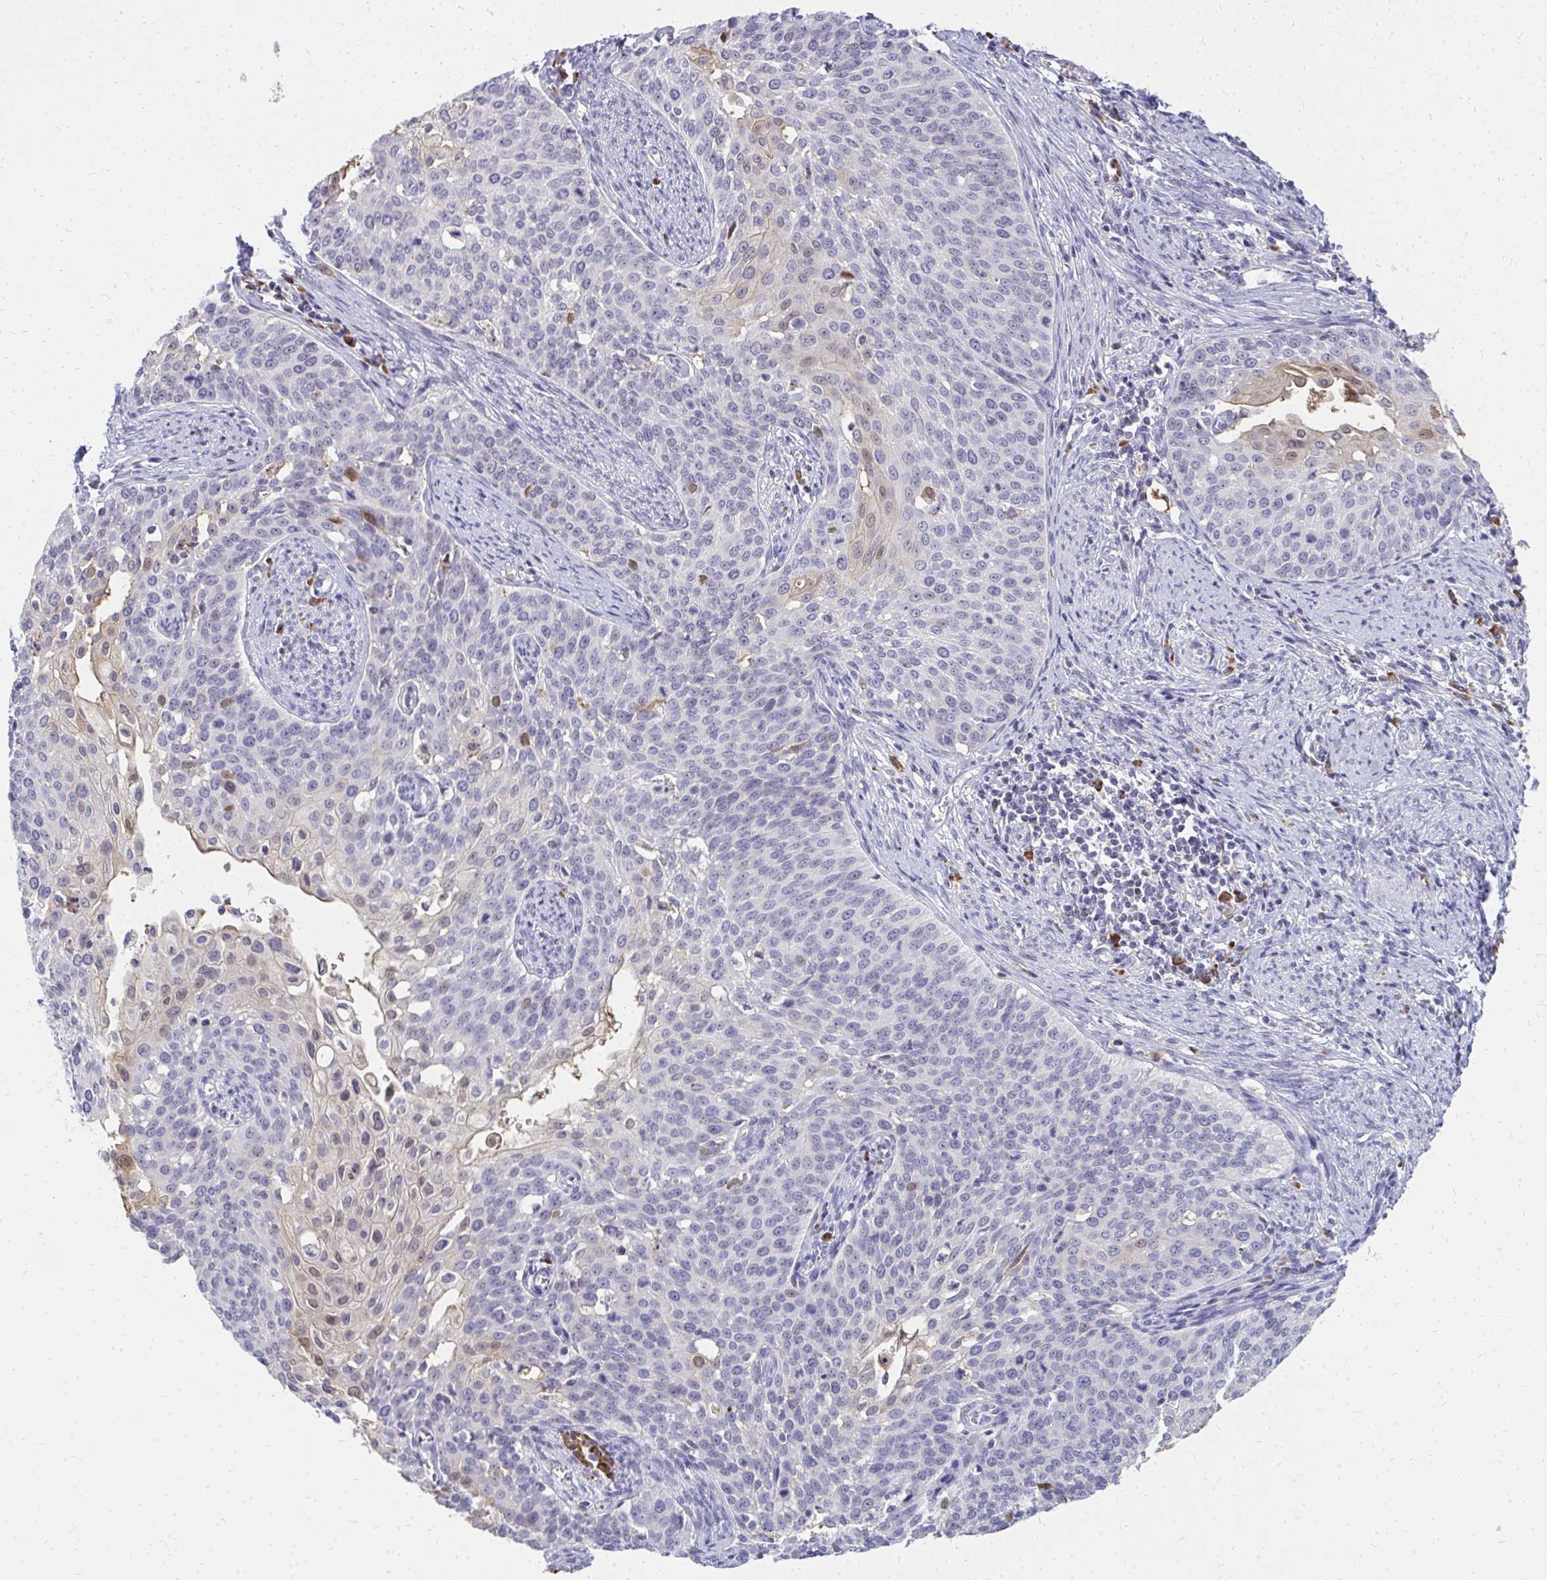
{"staining": {"intensity": "weak", "quantity": "<25%", "location": "cytoplasmic/membranous"}, "tissue": "cervical cancer", "cell_type": "Tumor cells", "image_type": "cancer", "snomed": [{"axis": "morphology", "description": "Squamous cell carcinoma, NOS"}, {"axis": "topography", "description": "Cervix"}], "caption": "Tumor cells are negative for brown protein staining in cervical squamous cell carcinoma. The staining is performed using DAB brown chromogen with nuclei counter-stained in using hematoxylin.", "gene": "FAM9A", "patient": {"sex": "female", "age": 44}}